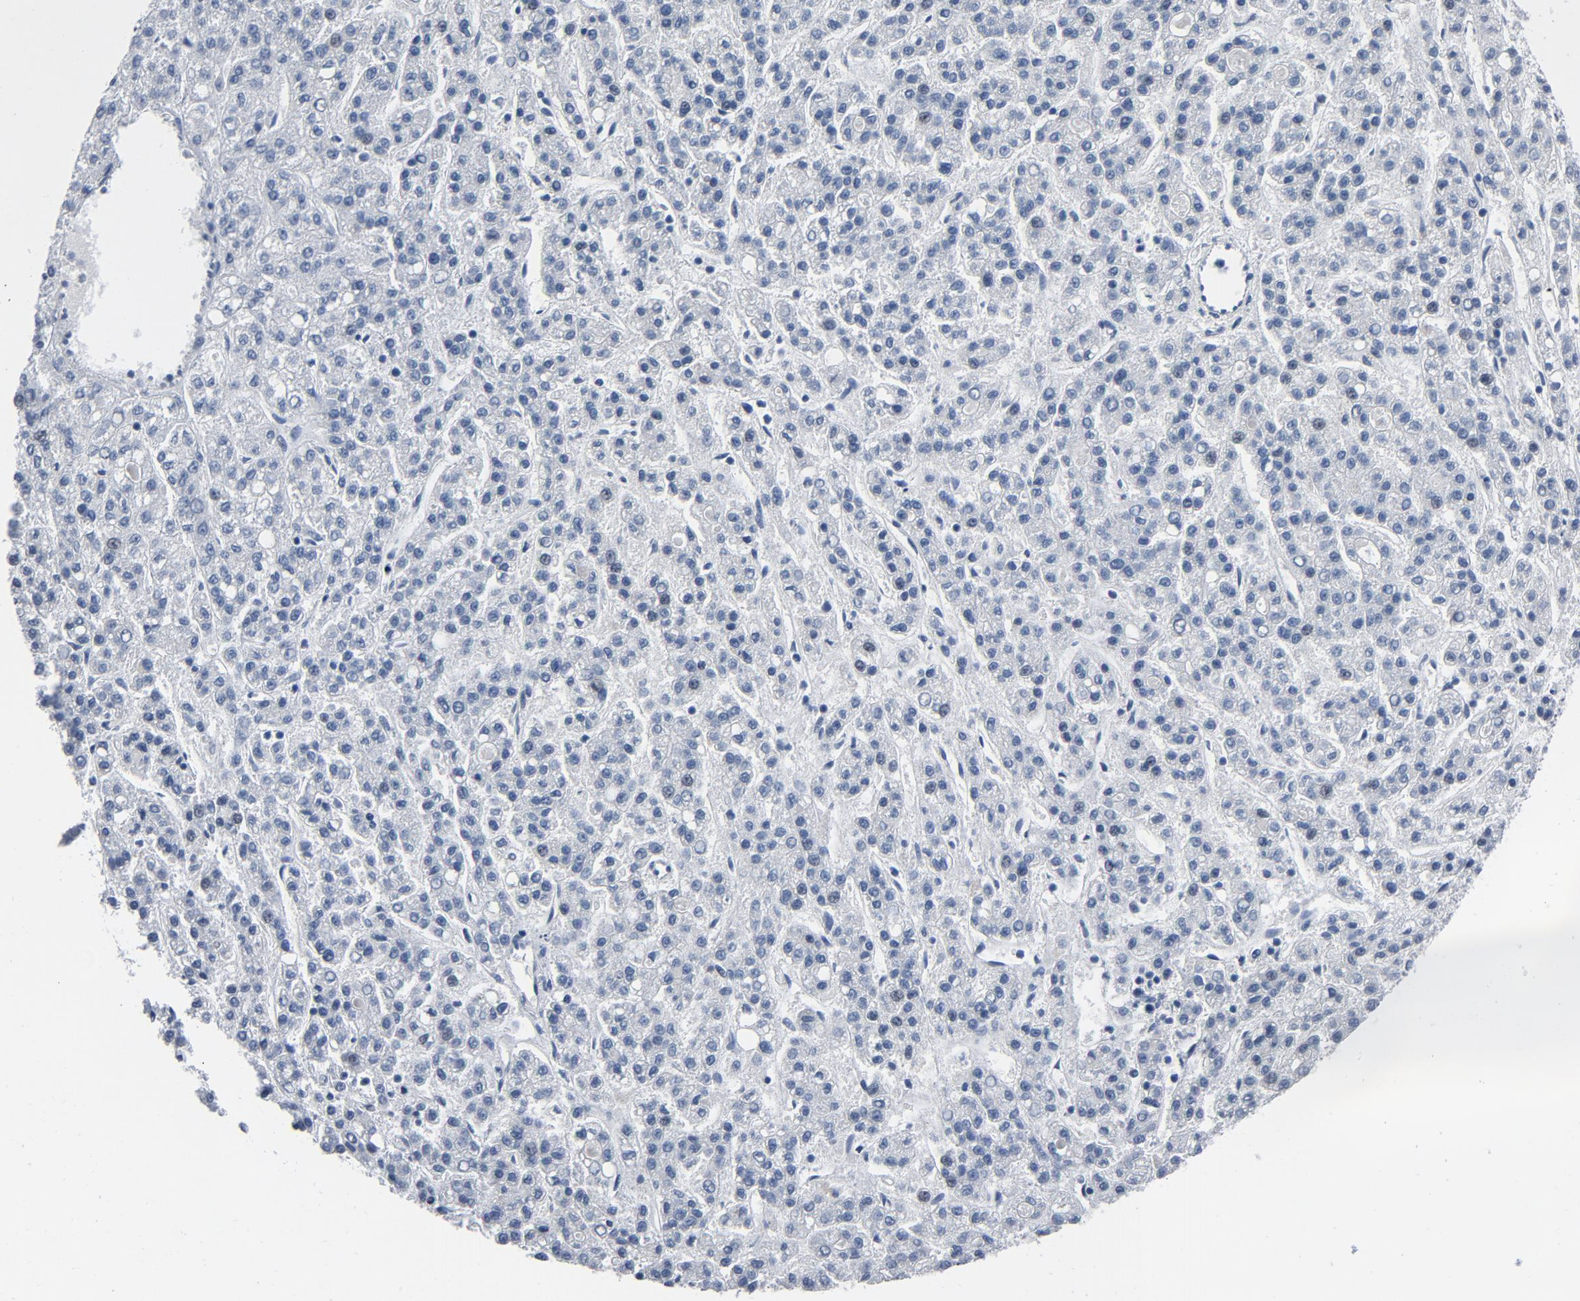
{"staining": {"intensity": "negative", "quantity": "none", "location": "none"}, "tissue": "liver cancer", "cell_type": "Tumor cells", "image_type": "cancer", "snomed": [{"axis": "morphology", "description": "Carcinoma, Hepatocellular, NOS"}, {"axis": "topography", "description": "Liver"}], "caption": "DAB (3,3'-diaminobenzidine) immunohistochemical staining of human liver cancer shows no significant staining in tumor cells.", "gene": "YIPF6", "patient": {"sex": "male", "age": 70}}